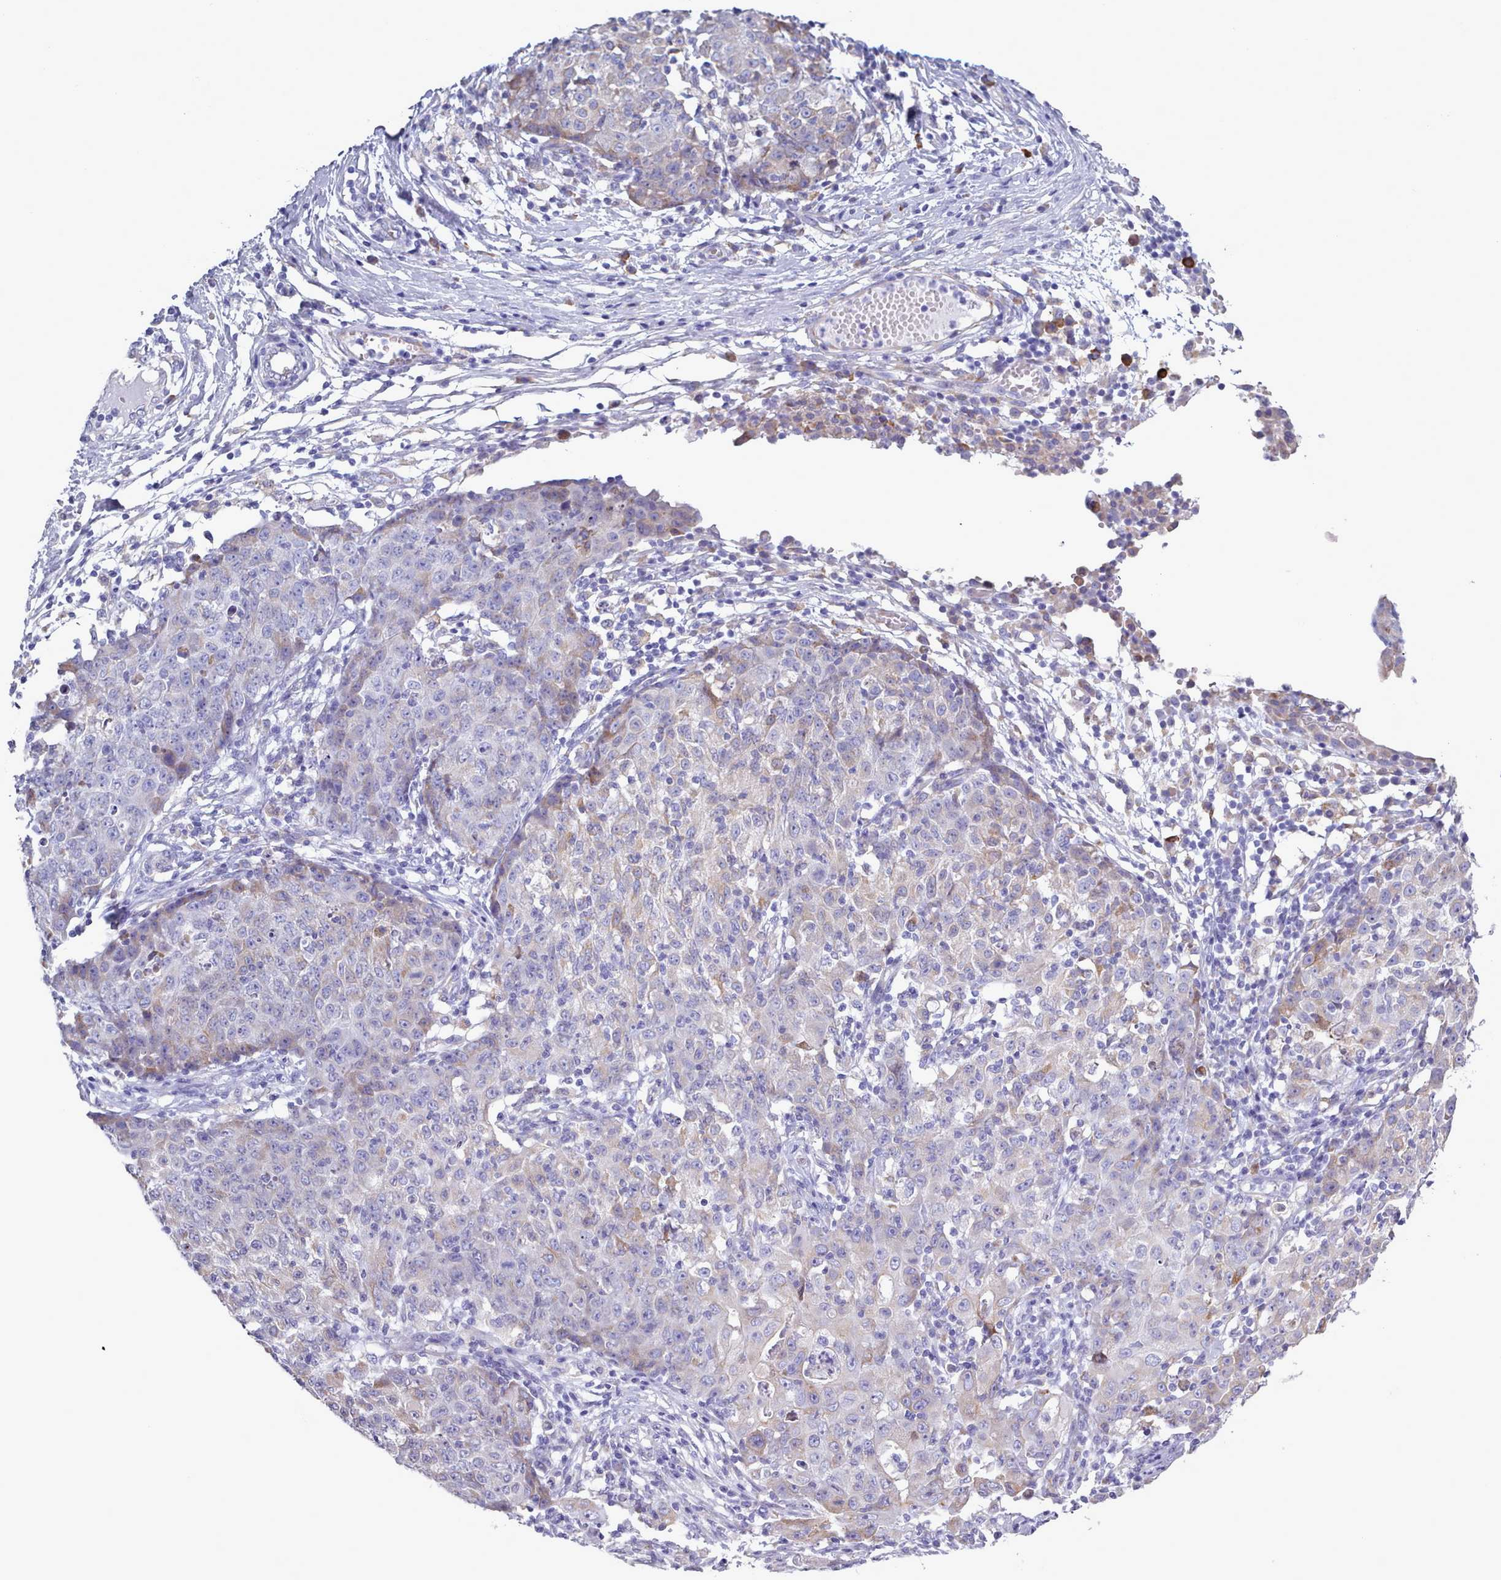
{"staining": {"intensity": "negative", "quantity": "none", "location": "none"}, "tissue": "ovarian cancer", "cell_type": "Tumor cells", "image_type": "cancer", "snomed": [{"axis": "morphology", "description": "Carcinoma, endometroid"}, {"axis": "topography", "description": "Ovary"}], "caption": "The micrograph reveals no staining of tumor cells in ovarian cancer. Brightfield microscopy of immunohistochemistry stained with DAB (brown) and hematoxylin (blue), captured at high magnification.", "gene": "XKR8", "patient": {"sex": "female", "age": 42}}